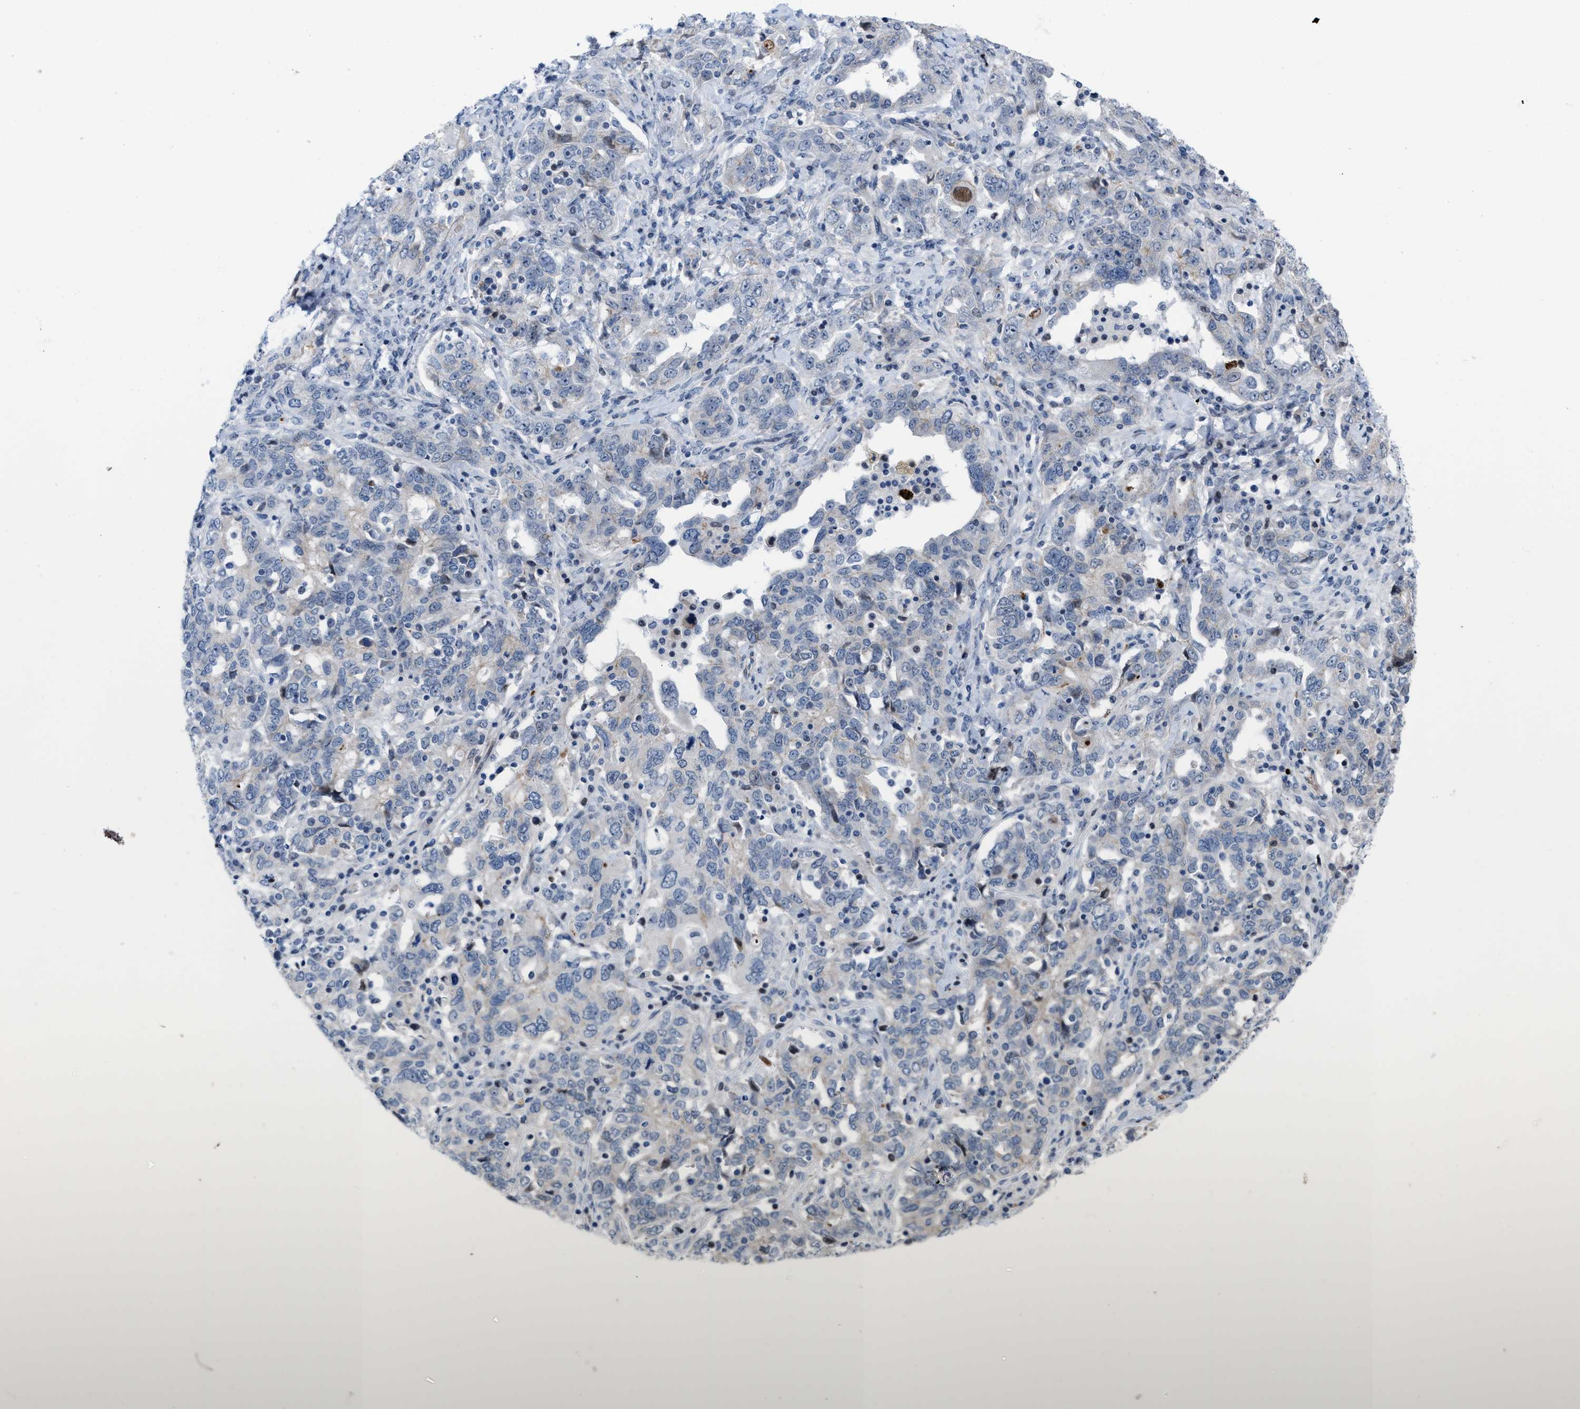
{"staining": {"intensity": "weak", "quantity": "<25%", "location": "nuclear"}, "tissue": "ovarian cancer", "cell_type": "Tumor cells", "image_type": "cancer", "snomed": [{"axis": "morphology", "description": "Carcinoma, endometroid"}, {"axis": "topography", "description": "Ovary"}], "caption": "This is a image of immunohistochemistry staining of ovarian endometroid carcinoma, which shows no staining in tumor cells.", "gene": "POLR1F", "patient": {"sex": "female", "age": 62}}